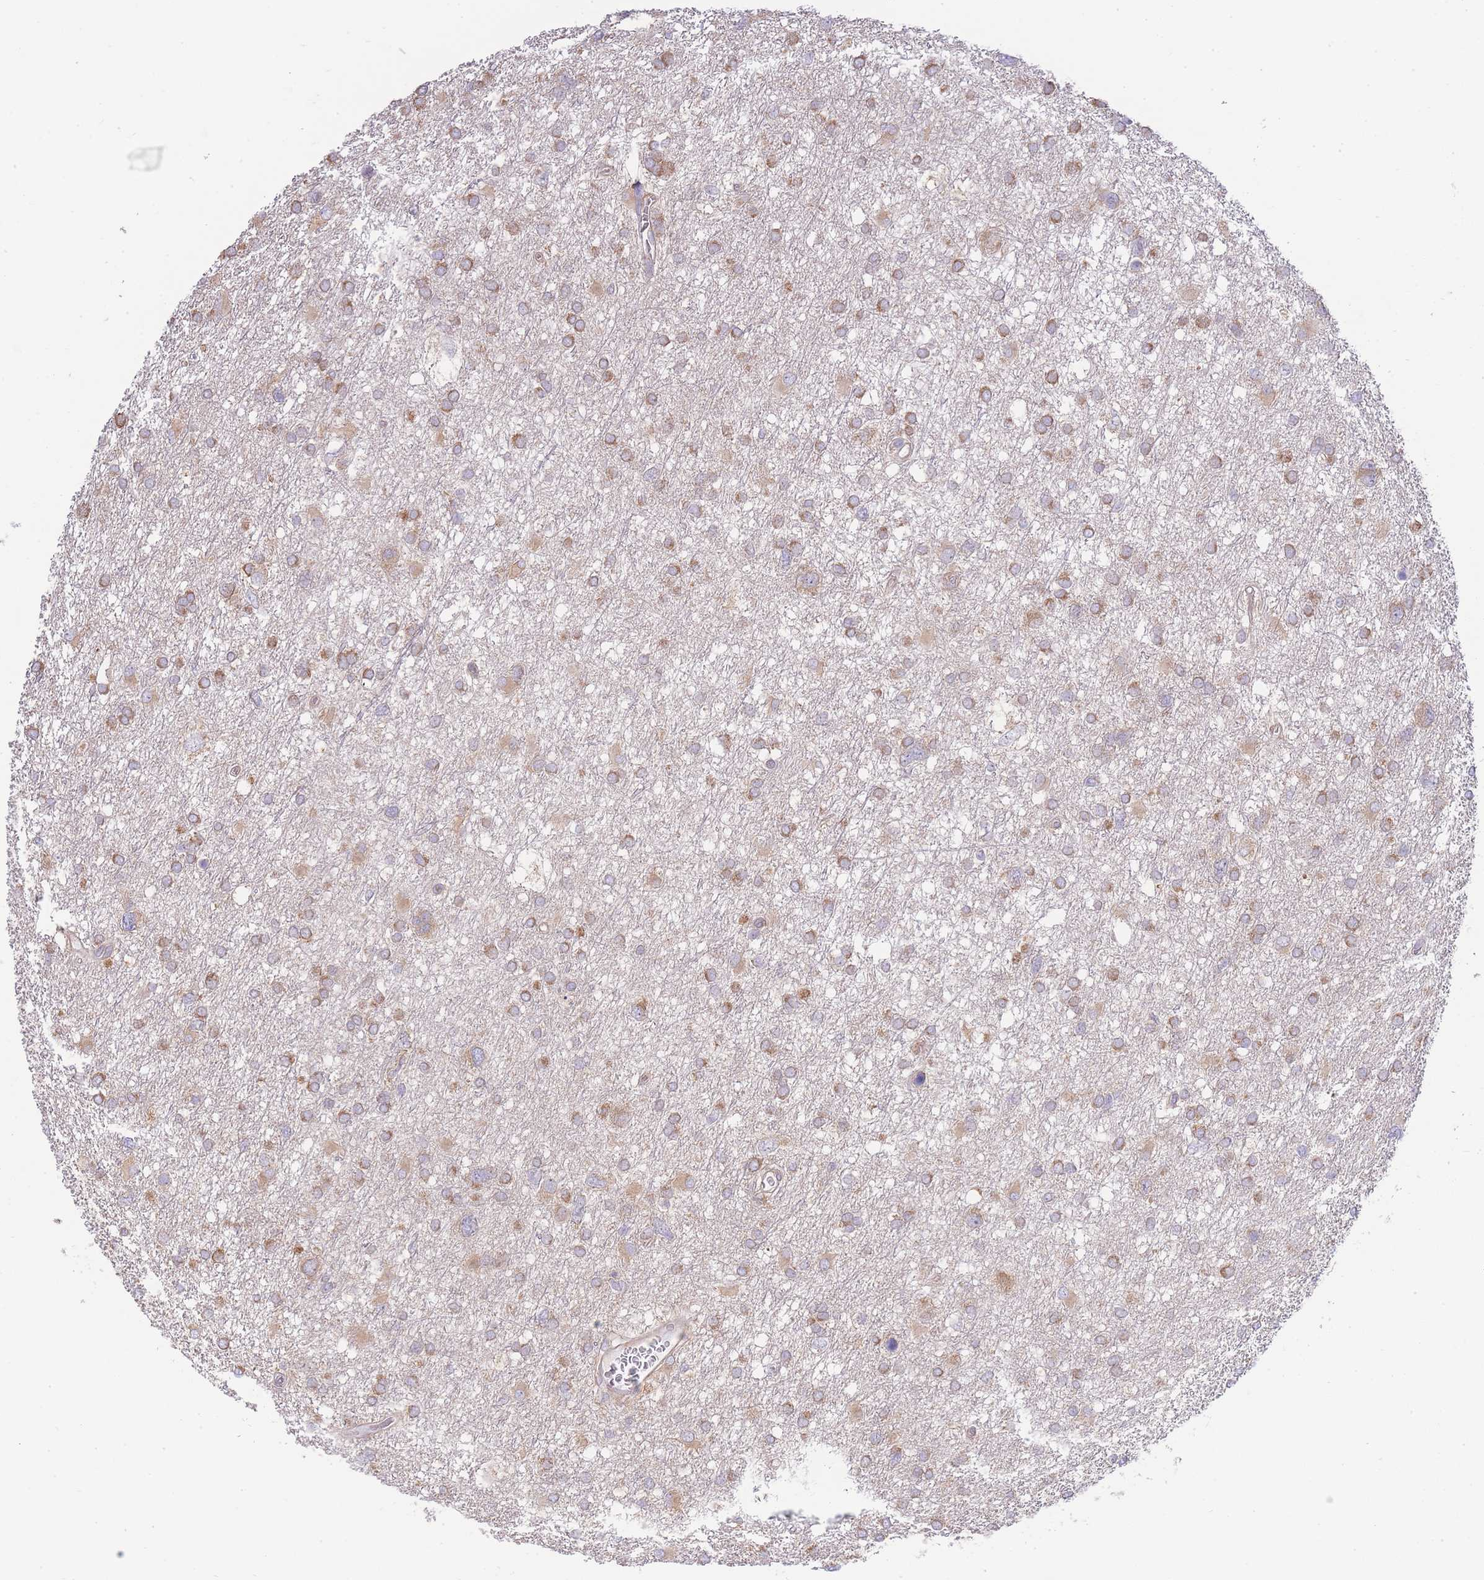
{"staining": {"intensity": "moderate", "quantity": ">75%", "location": "cytoplasmic/membranous"}, "tissue": "glioma", "cell_type": "Tumor cells", "image_type": "cancer", "snomed": [{"axis": "morphology", "description": "Glioma, malignant, High grade"}, {"axis": "topography", "description": "Brain"}], "caption": "Human malignant high-grade glioma stained with a brown dye displays moderate cytoplasmic/membranous positive expression in approximately >75% of tumor cells.", "gene": "BEX1", "patient": {"sex": "male", "age": 61}}